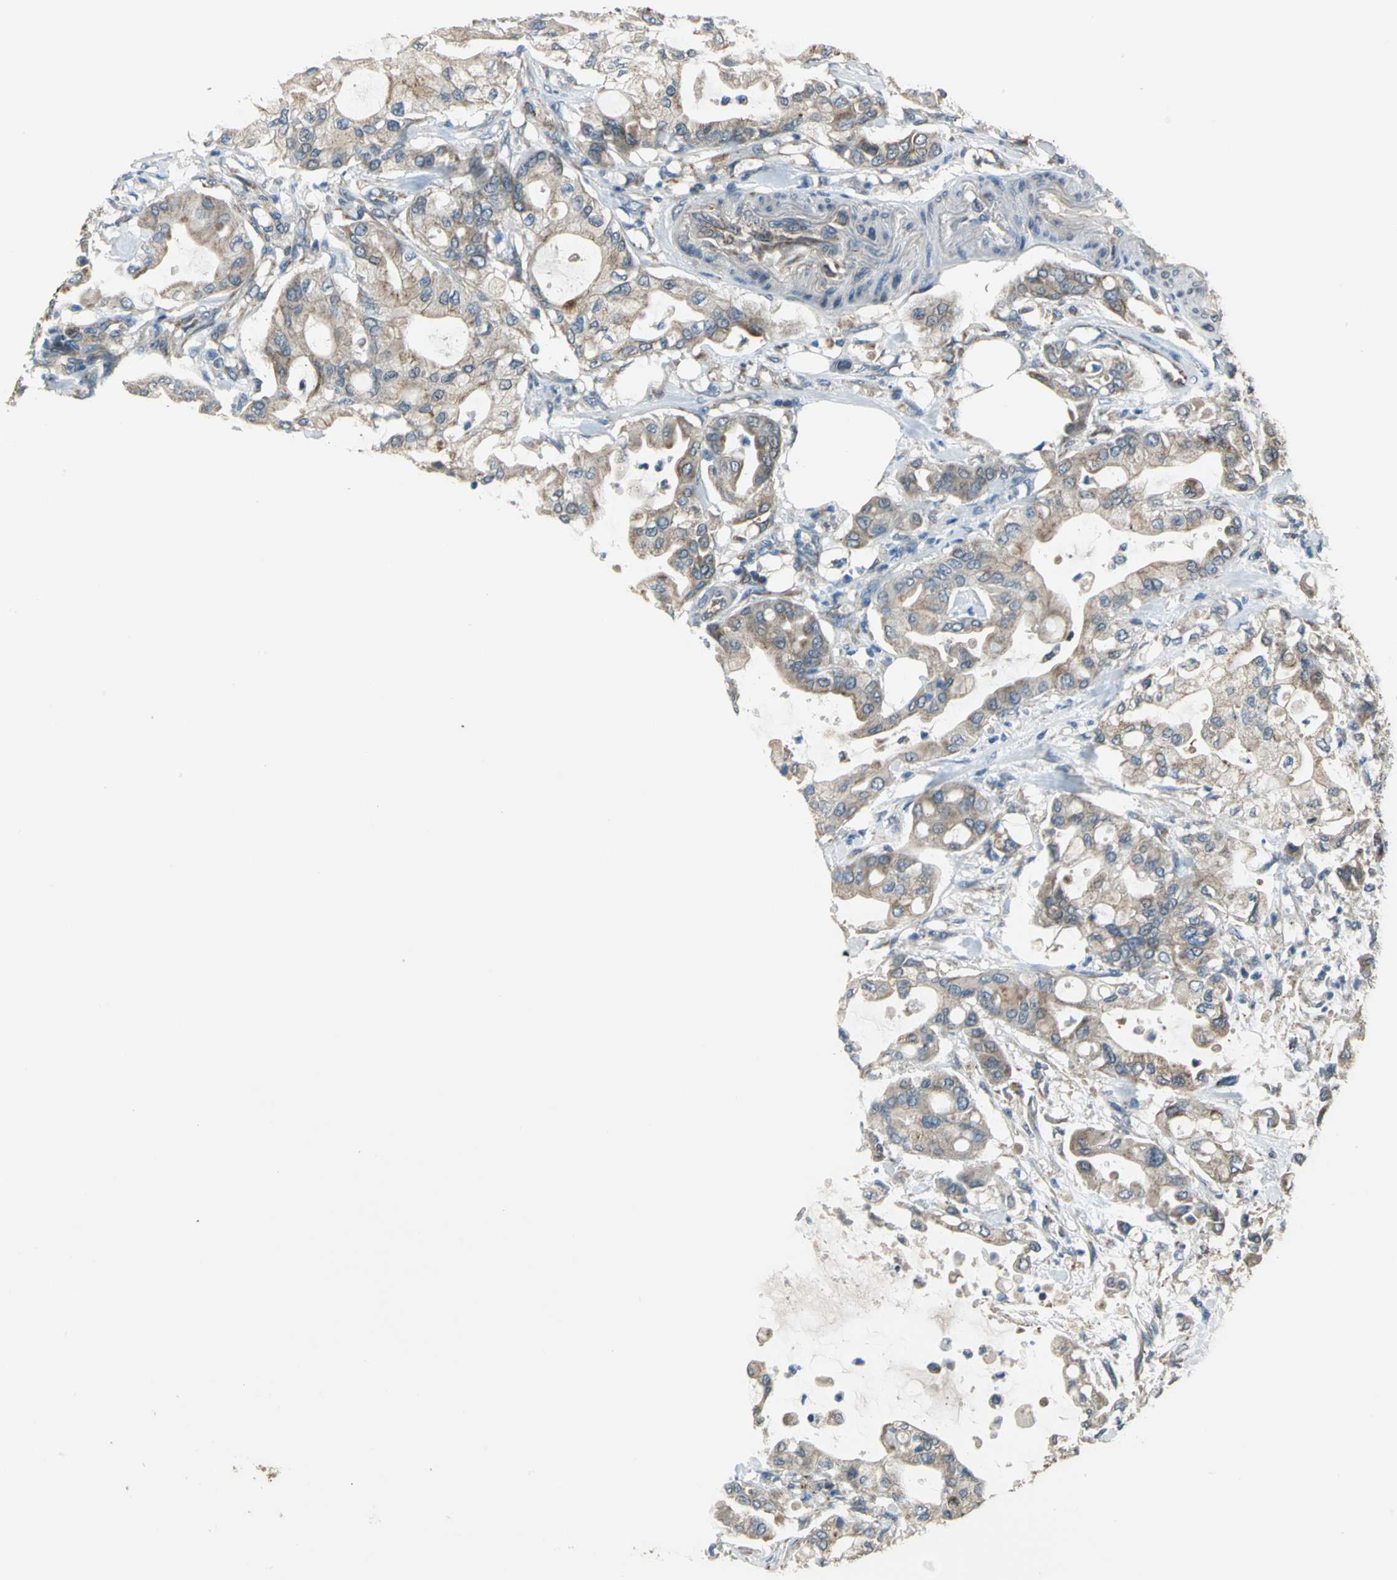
{"staining": {"intensity": "moderate", "quantity": ">75%", "location": "cytoplasmic/membranous"}, "tissue": "pancreatic cancer", "cell_type": "Tumor cells", "image_type": "cancer", "snomed": [{"axis": "morphology", "description": "Adenocarcinoma, NOS"}, {"axis": "morphology", "description": "Adenocarcinoma, metastatic, NOS"}, {"axis": "topography", "description": "Lymph node"}, {"axis": "topography", "description": "Pancreas"}, {"axis": "topography", "description": "Duodenum"}], "caption": "Protein expression analysis of pancreatic cancer (metastatic adenocarcinoma) exhibits moderate cytoplasmic/membranous expression in approximately >75% of tumor cells.", "gene": "TRAK1", "patient": {"sex": "female", "age": 64}}